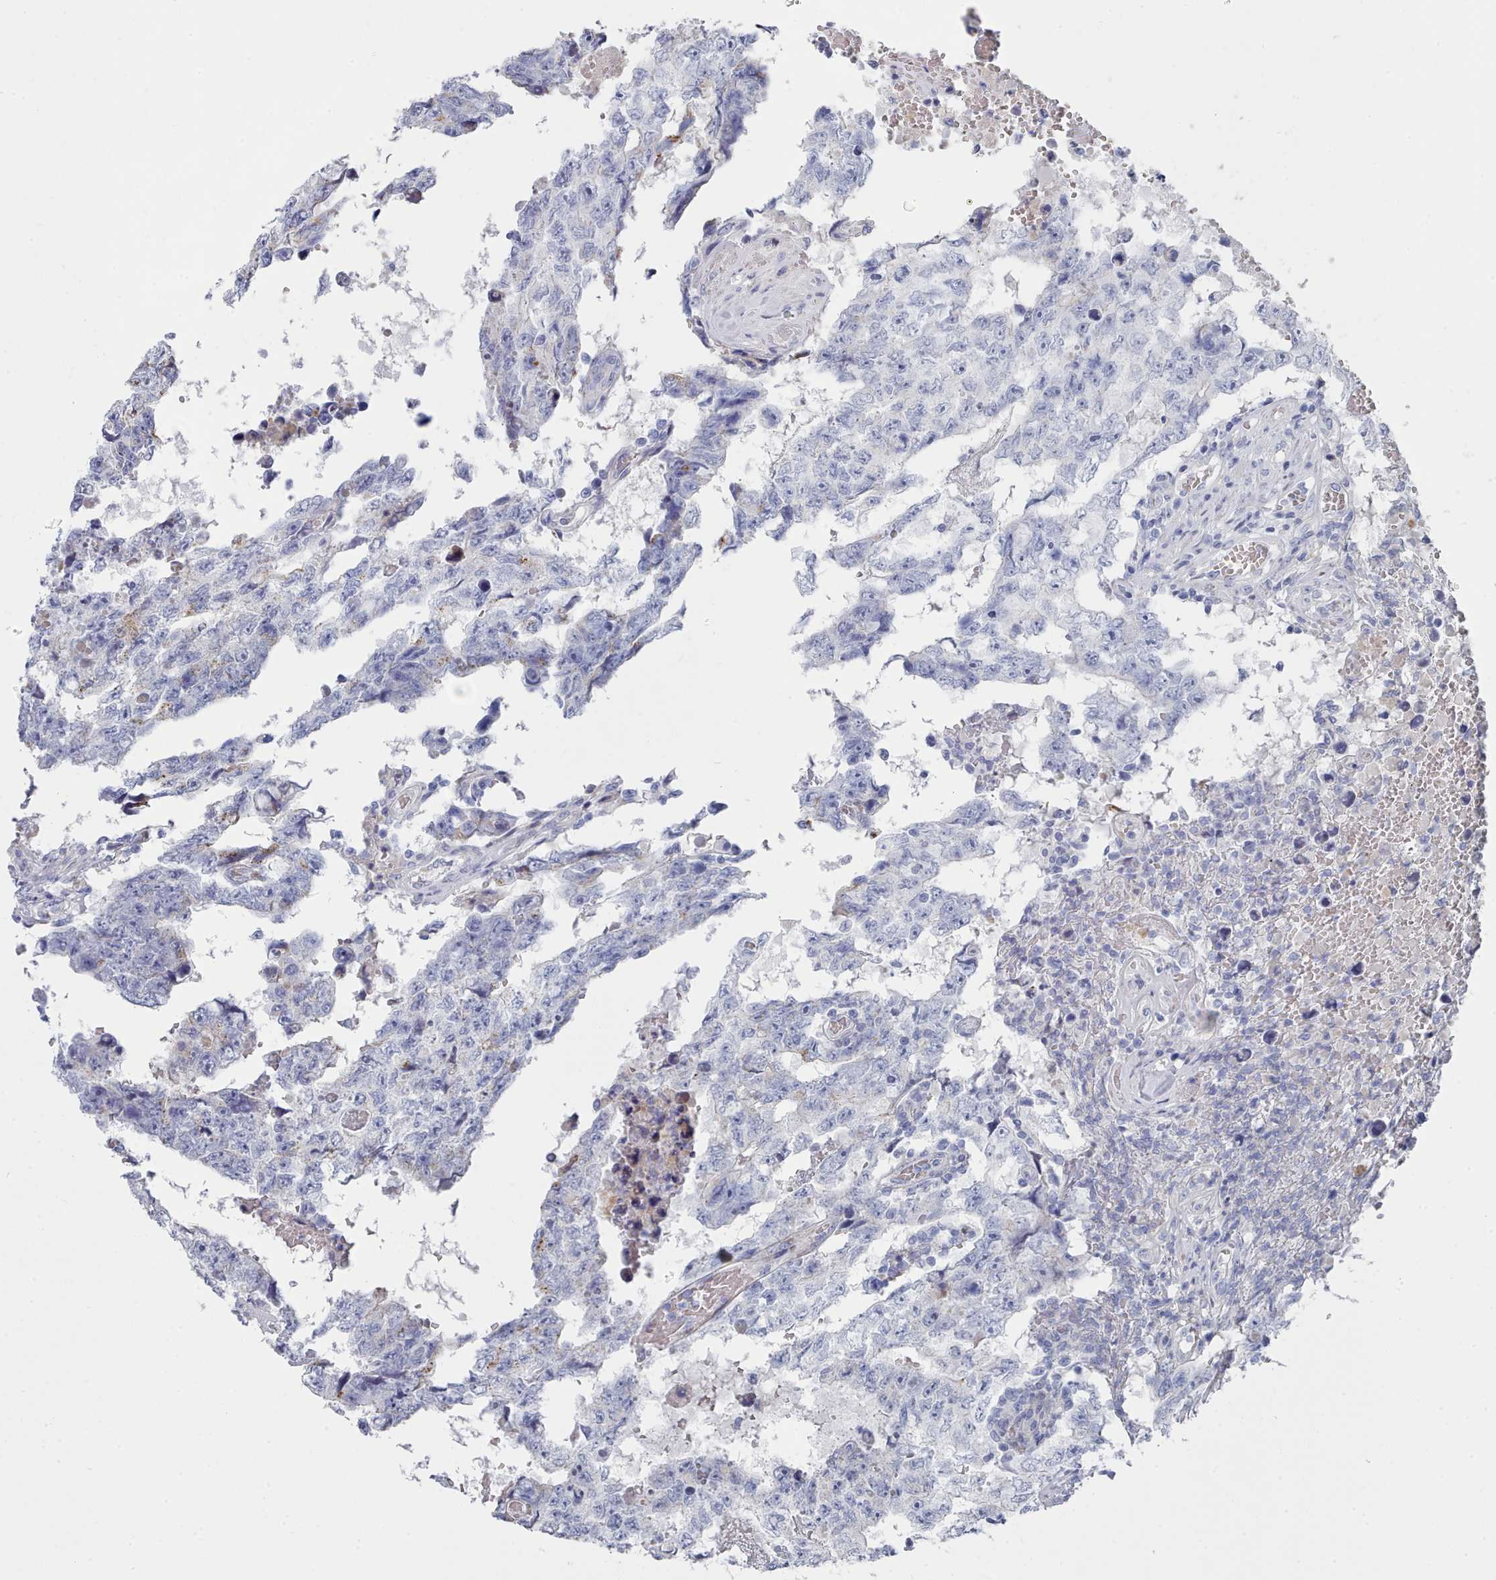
{"staining": {"intensity": "negative", "quantity": "none", "location": "none"}, "tissue": "testis cancer", "cell_type": "Tumor cells", "image_type": "cancer", "snomed": [{"axis": "morphology", "description": "Carcinoma, Embryonal, NOS"}, {"axis": "topography", "description": "Testis"}], "caption": "Embryonal carcinoma (testis) was stained to show a protein in brown. There is no significant expression in tumor cells. (Stains: DAB IHC with hematoxylin counter stain, Microscopy: brightfield microscopy at high magnification).", "gene": "PDE4C", "patient": {"sex": "male", "age": 25}}